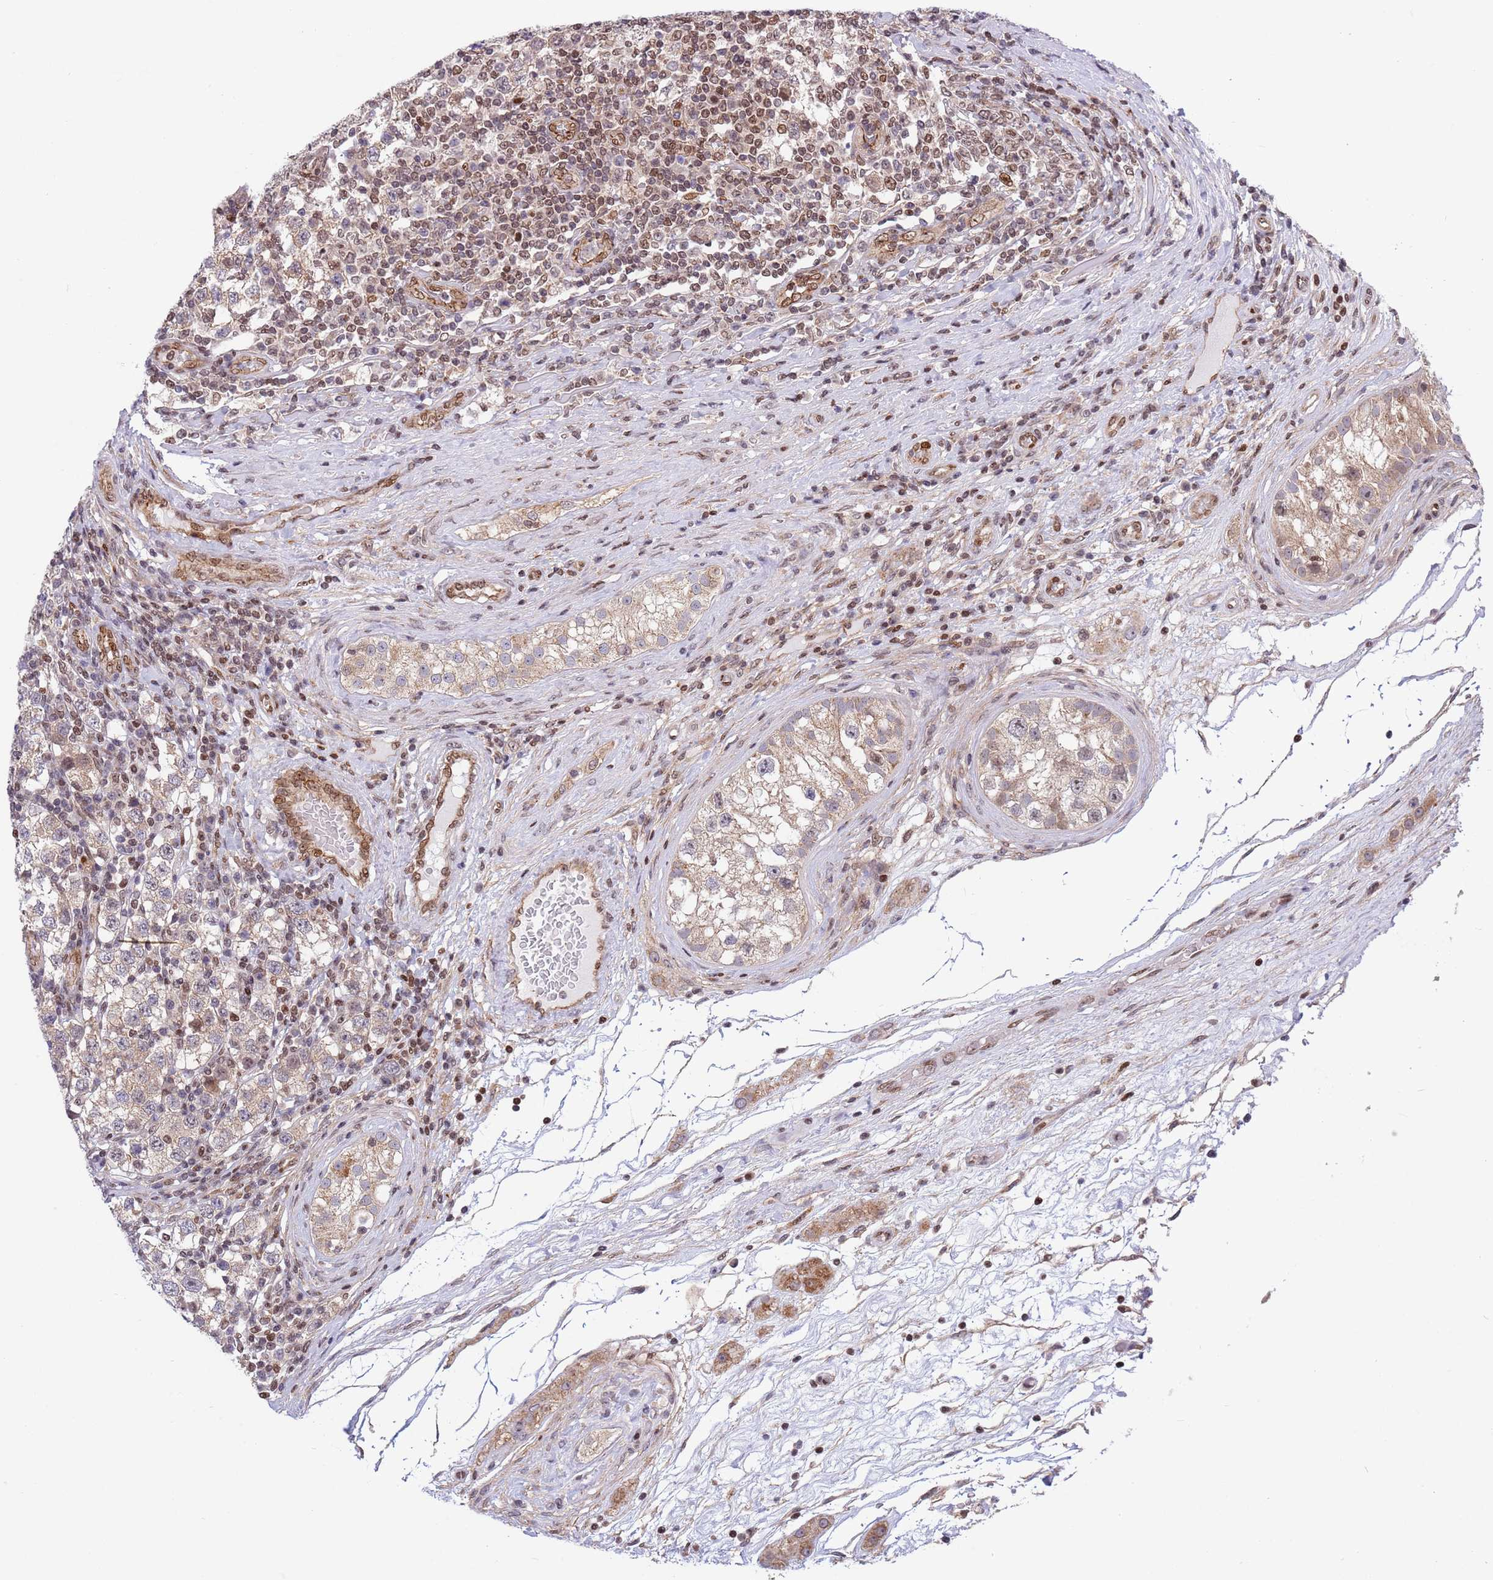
{"staining": {"intensity": "weak", "quantity": ">75%", "location": "cytoplasmic/membranous"}, "tissue": "testis cancer", "cell_type": "Tumor cells", "image_type": "cancer", "snomed": [{"axis": "morphology", "description": "Seminoma, NOS"}, {"axis": "topography", "description": "Testis"}], "caption": "Approximately >75% of tumor cells in testis cancer (seminoma) display weak cytoplasmic/membranous protein staining as visualized by brown immunohistochemical staining.", "gene": "TBX10", "patient": {"sex": "male", "age": 34}}